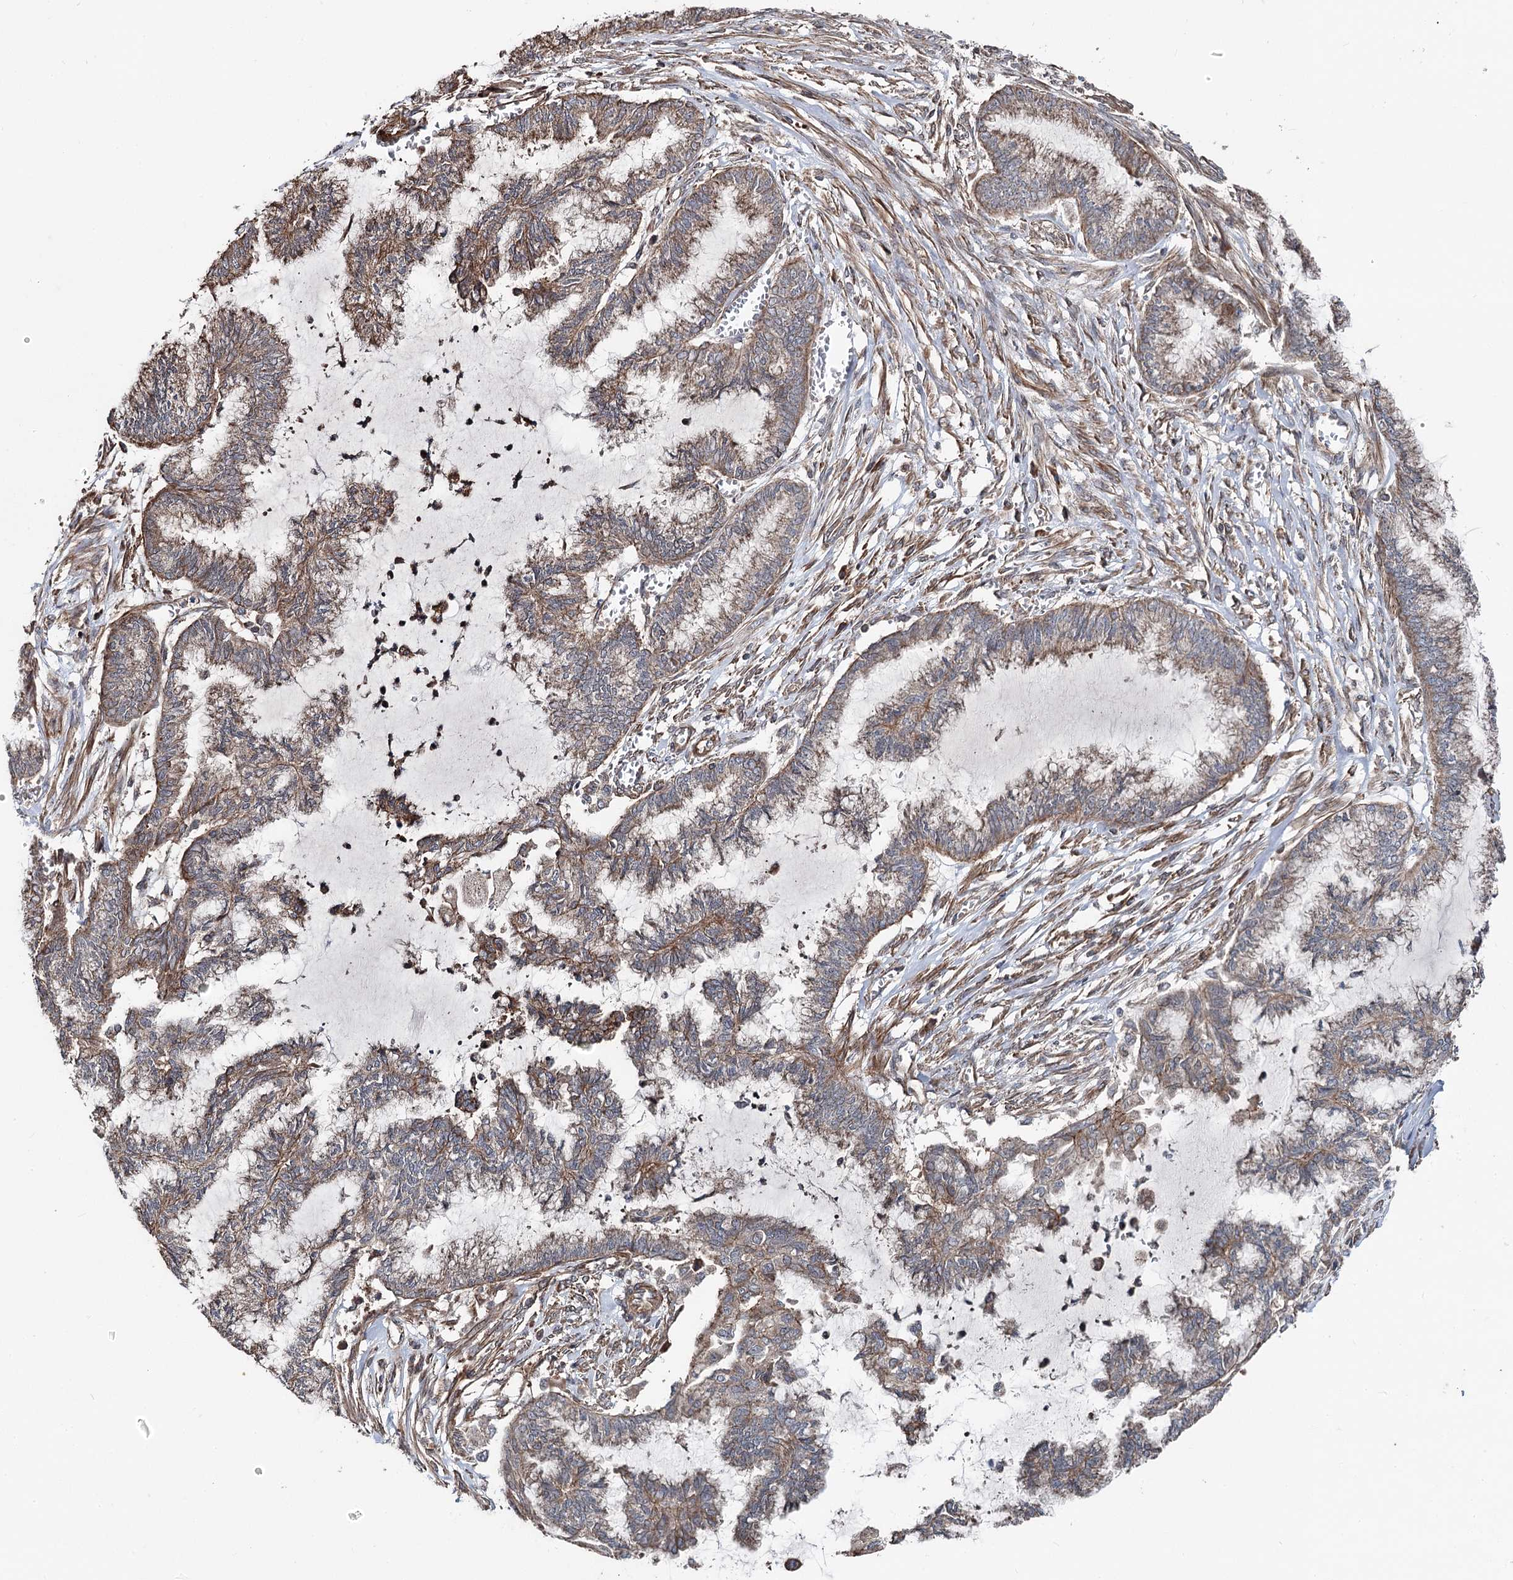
{"staining": {"intensity": "weak", "quantity": ">75%", "location": "cytoplasmic/membranous"}, "tissue": "endometrial cancer", "cell_type": "Tumor cells", "image_type": "cancer", "snomed": [{"axis": "morphology", "description": "Adenocarcinoma, NOS"}, {"axis": "topography", "description": "Endometrium"}], "caption": "IHC photomicrograph of neoplastic tissue: endometrial adenocarcinoma stained using IHC displays low levels of weak protein expression localized specifically in the cytoplasmic/membranous of tumor cells, appearing as a cytoplasmic/membranous brown color.", "gene": "ITFG2", "patient": {"sex": "female", "age": 86}}